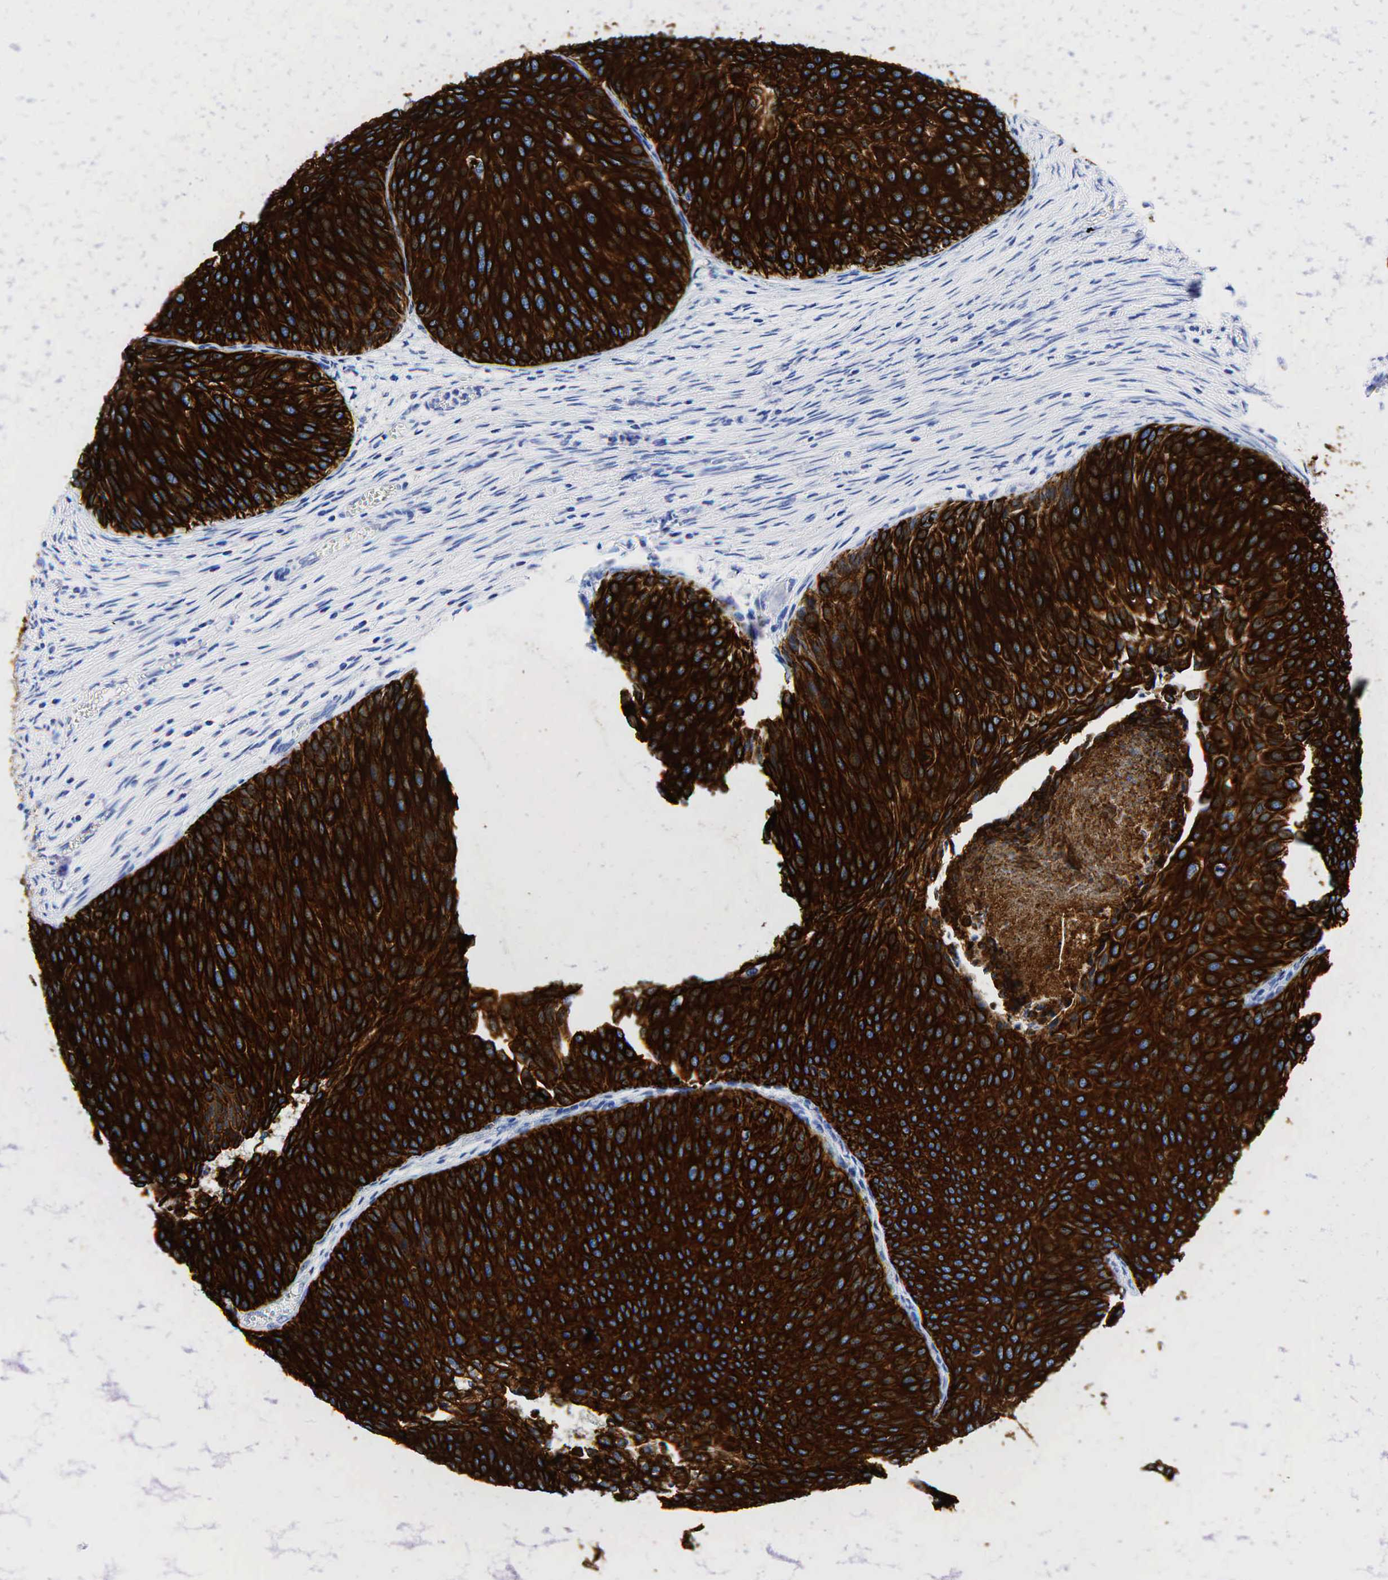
{"staining": {"intensity": "strong", "quantity": ">75%", "location": "cytoplasmic/membranous"}, "tissue": "urothelial cancer", "cell_type": "Tumor cells", "image_type": "cancer", "snomed": [{"axis": "morphology", "description": "Urothelial carcinoma, Low grade"}, {"axis": "topography", "description": "Urinary bladder"}], "caption": "About >75% of tumor cells in human urothelial cancer demonstrate strong cytoplasmic/membranous protein positivity as visualized by brown immunohistochemical staining.", "gene": "KRT19", "patient": {"sex": "male", "age": 84}}